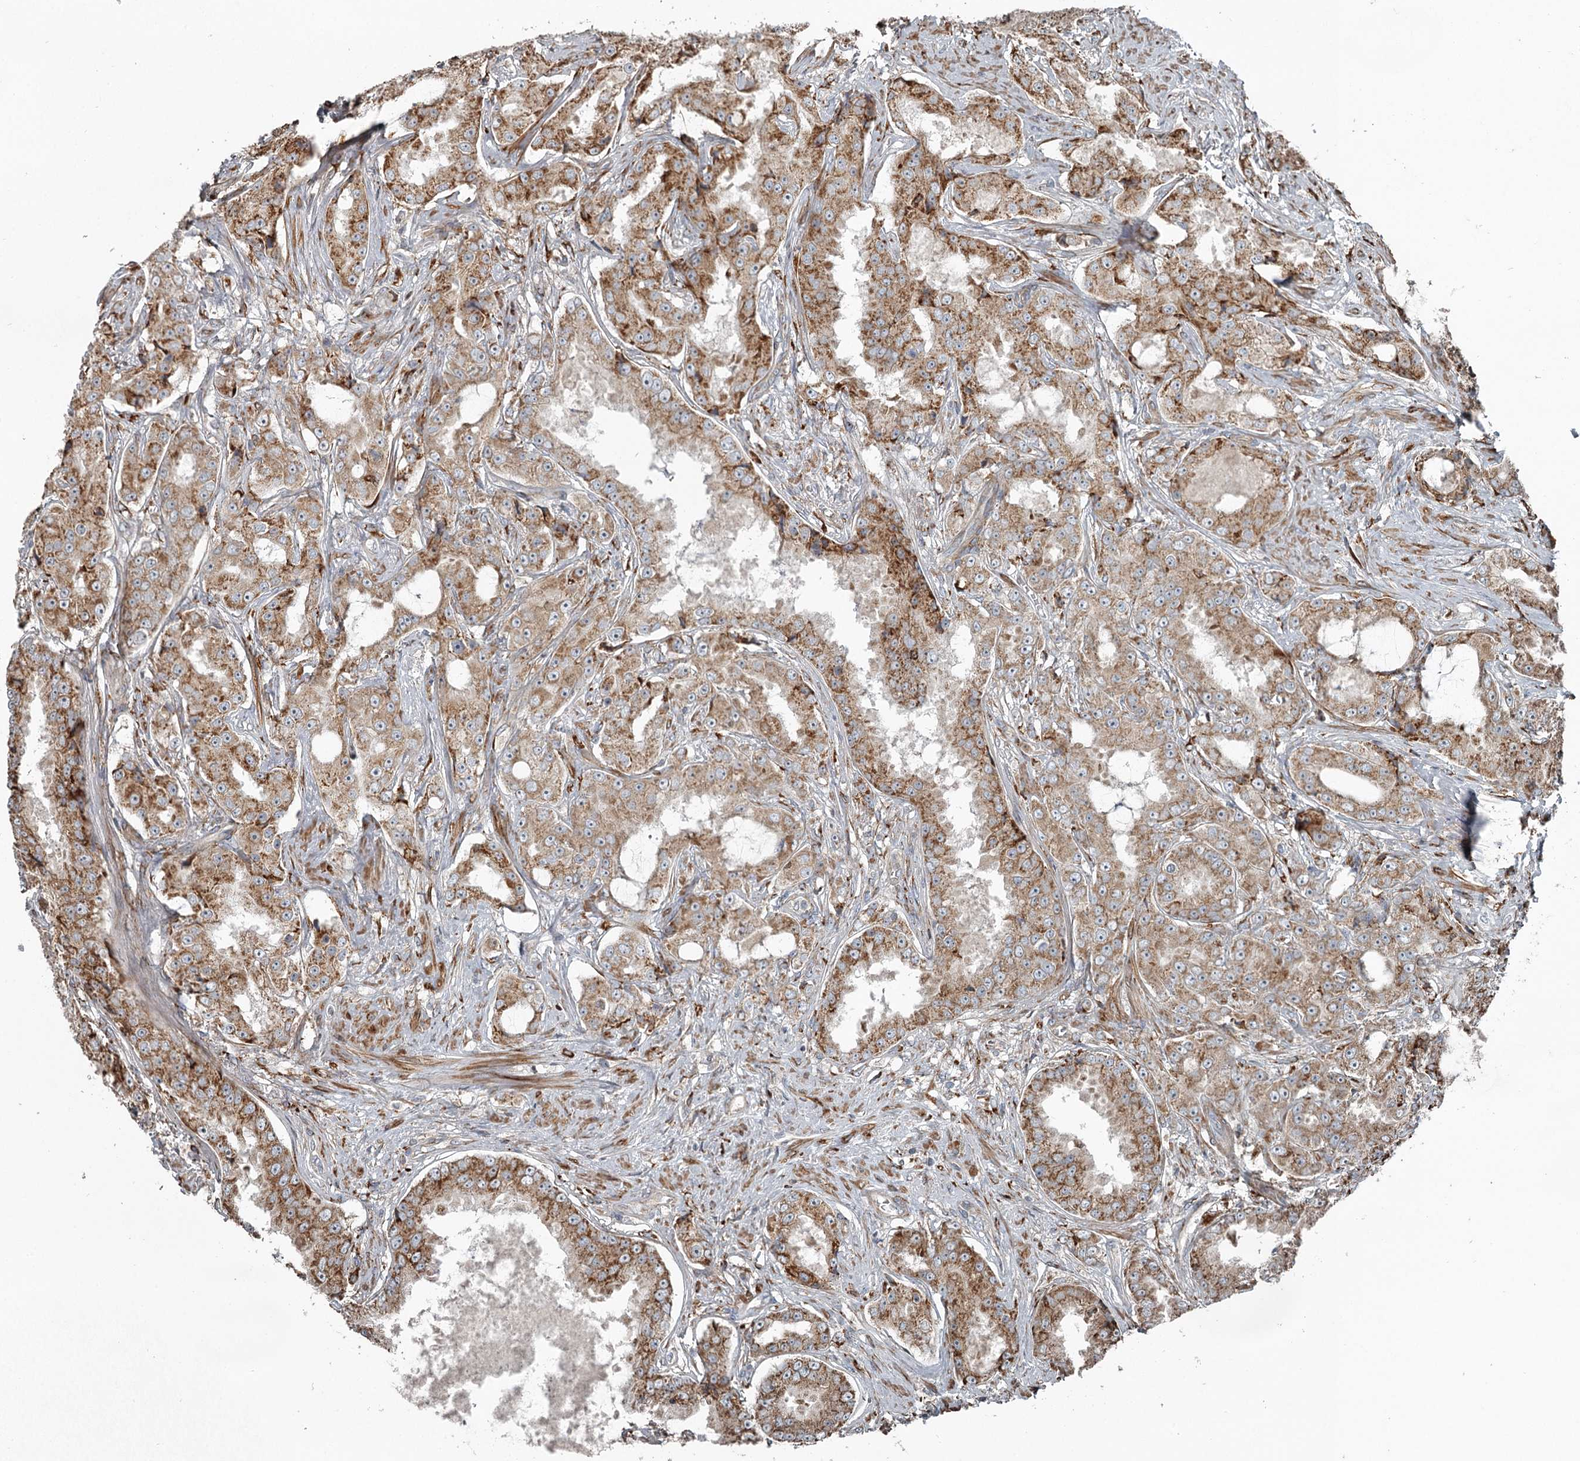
{"staining": {"intensity": "moderate", "quantity": ">75%", "location": "cytoplasmic/membranous"}, "tissue": "prostate cancer", "cell_type": "Tumor cells", "image_type": "cancer", "snomed": [{"axis": "morphology", "description": "Adenocarcinoma, High grade"}, {"axis": "topography", "description": "Prostate"}], "caption": "Immunohistochemical staining of high-grade adenocarcinoma (prostate) exhibits medium levels of moderate cytoplasmic/membranous protein staining in approximately >75% of tumor cells. The protein is stained brown, and the nuclei are stained in blue (DAB (3,3'-diaminobenzidine) IHC with brightfield microscopy, high magnification).", "gene": "RASSF8", "patient": {"sex": "male", "age": 73}}